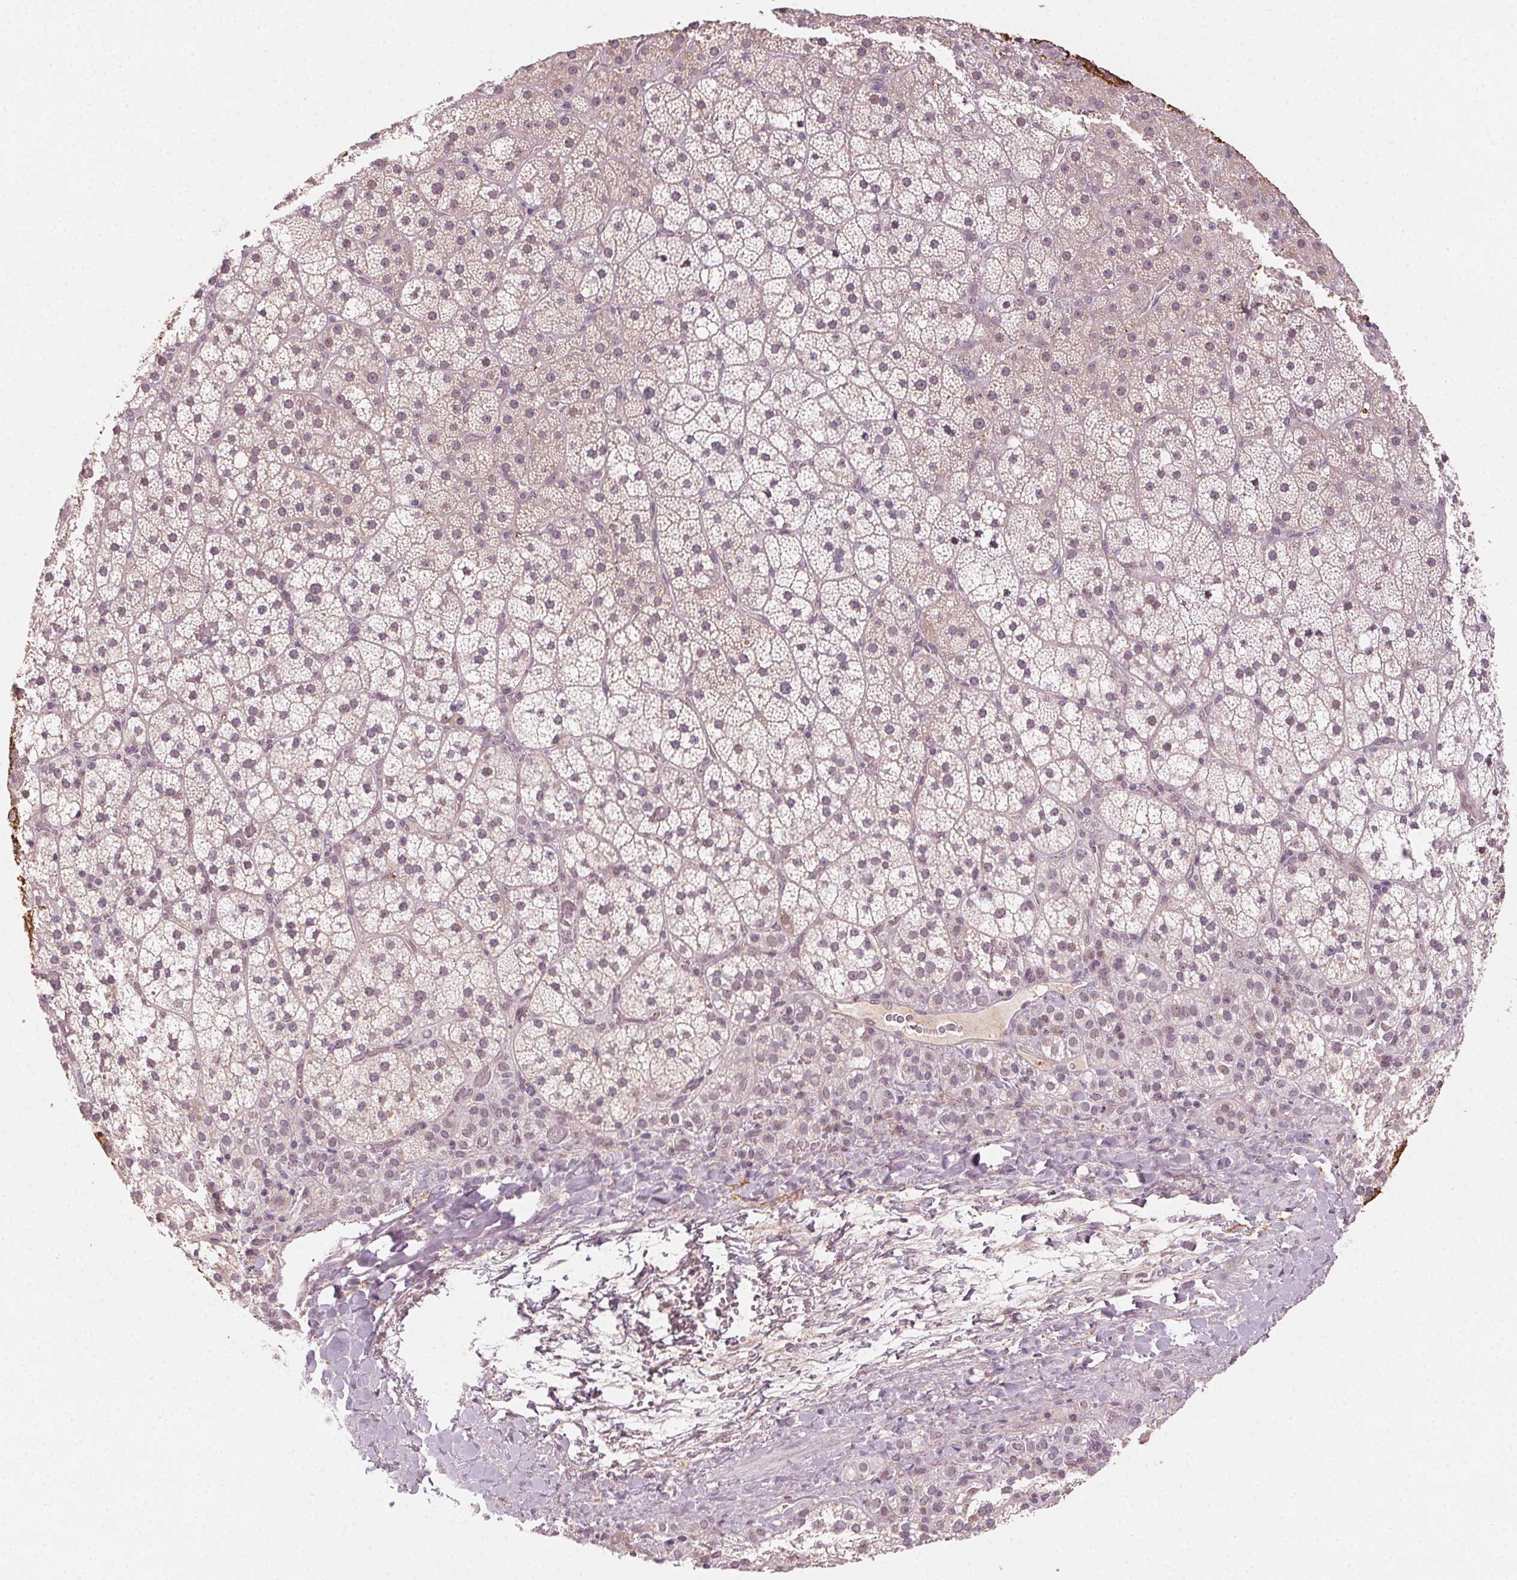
{"staining": {"intensity": "weak", "quantity": "<25%", "location": "cytoplasmic/membranous"}, "tissue": "adrenal gland", "cell_type": "Glandular cells", "image_type": "normal", "snomed": [{"axis": "morphology", "description": "Normal tissue, NOS"}, {"axis": "topography", "description": "Adrenal gland"}], "caption": "IHC histopathology image of normal adrenal gland: adrenal gland stained with DAB (3,3'-diaminobenzidine) reveals no significant protein expression in glandular cells.", "gene": "TUB", "patient": {"sex": "male", "age": 53}}